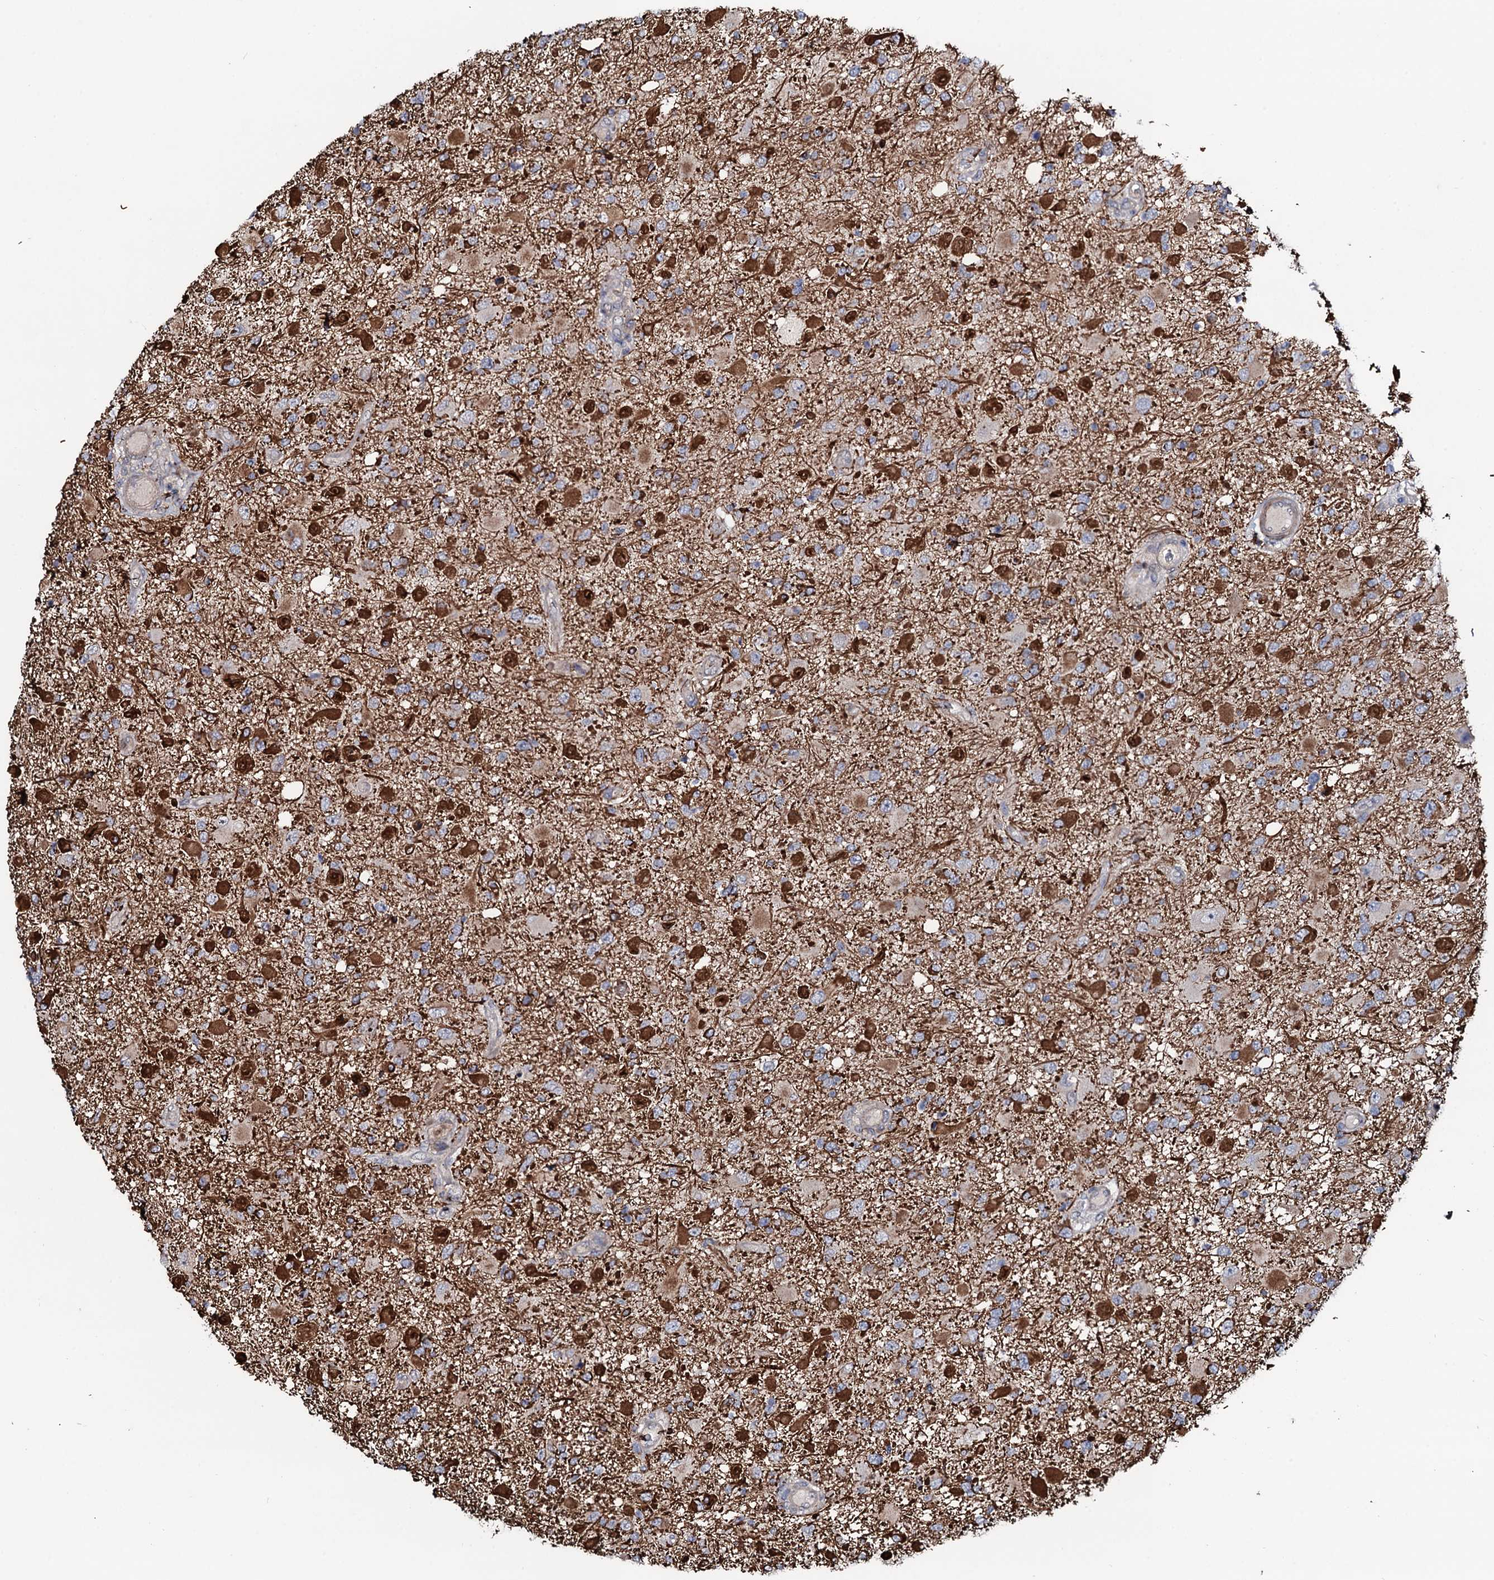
{"staining": {"intensity": "strong", "quantity": "25%-75%", "location": "cytoplasmic/membranous,nuclear"}, "tissue": "glioma", "cell_type": "Tumor cells", "image_type": "cancer", "snomed": [{"axis": "morphology", "description": "Glioma, malignant, High grade"}, {"axis": "topography", "description": "Brain"}], "caption": "Protein staining reveals strong cytoplasmic/membranous and nuclear staining in approximately 25%-75% of tumor cells in malignant high-grade glioma. (DAB (3,3'-diaminobenzidine) IHC with brightfield microscopy, high magnification).", "gene": "COG6", "patient": {"sex": "male", "age": 53}}